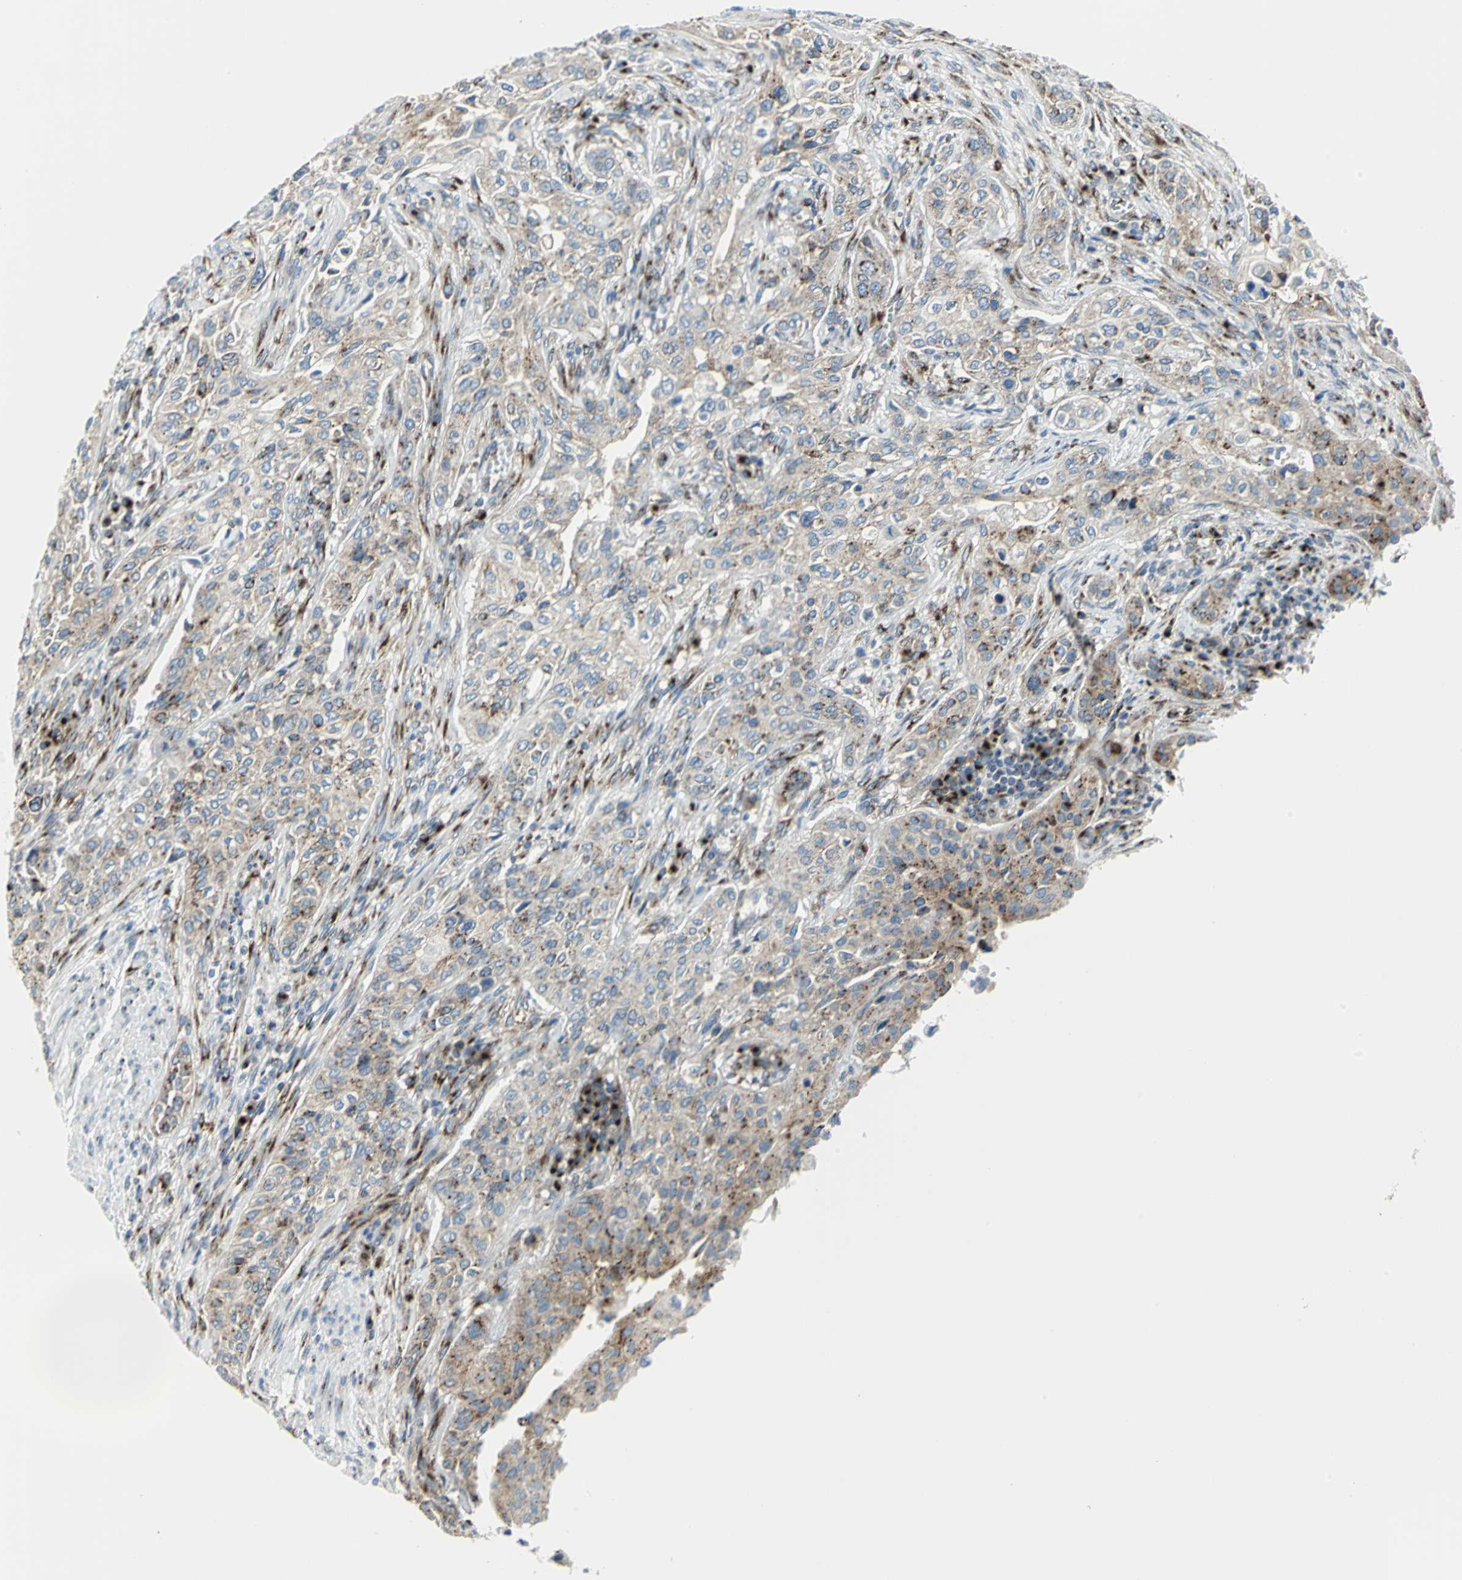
{"staining": {"intensity": "moderate", "quantity": ">75%", "location": "cytoplasmic/membranous"}, "tissue": "urothelial cancer", "cell_type": "Tumor cells", "image_type": "cancer", "snomed": [{"axis": "morphology", "description": "Urothelial carcinoma, High grade"}, {"axis": "topography", "description": "Urinary bladder"}], "caption": "Immunohistochemistry histopathology image of neoplastic tissue: urothelial carcinoma (high-grade) stained using immunohistochemistry (IHC) shows medium levels of moderate protein expression localized specifically in the cytoplasmic/membranous of tumor cells, appearing as a cytoplasmic/membranous brown color.", "gene": "GPR3", "patient": {"sex": "male", "age": 74}}